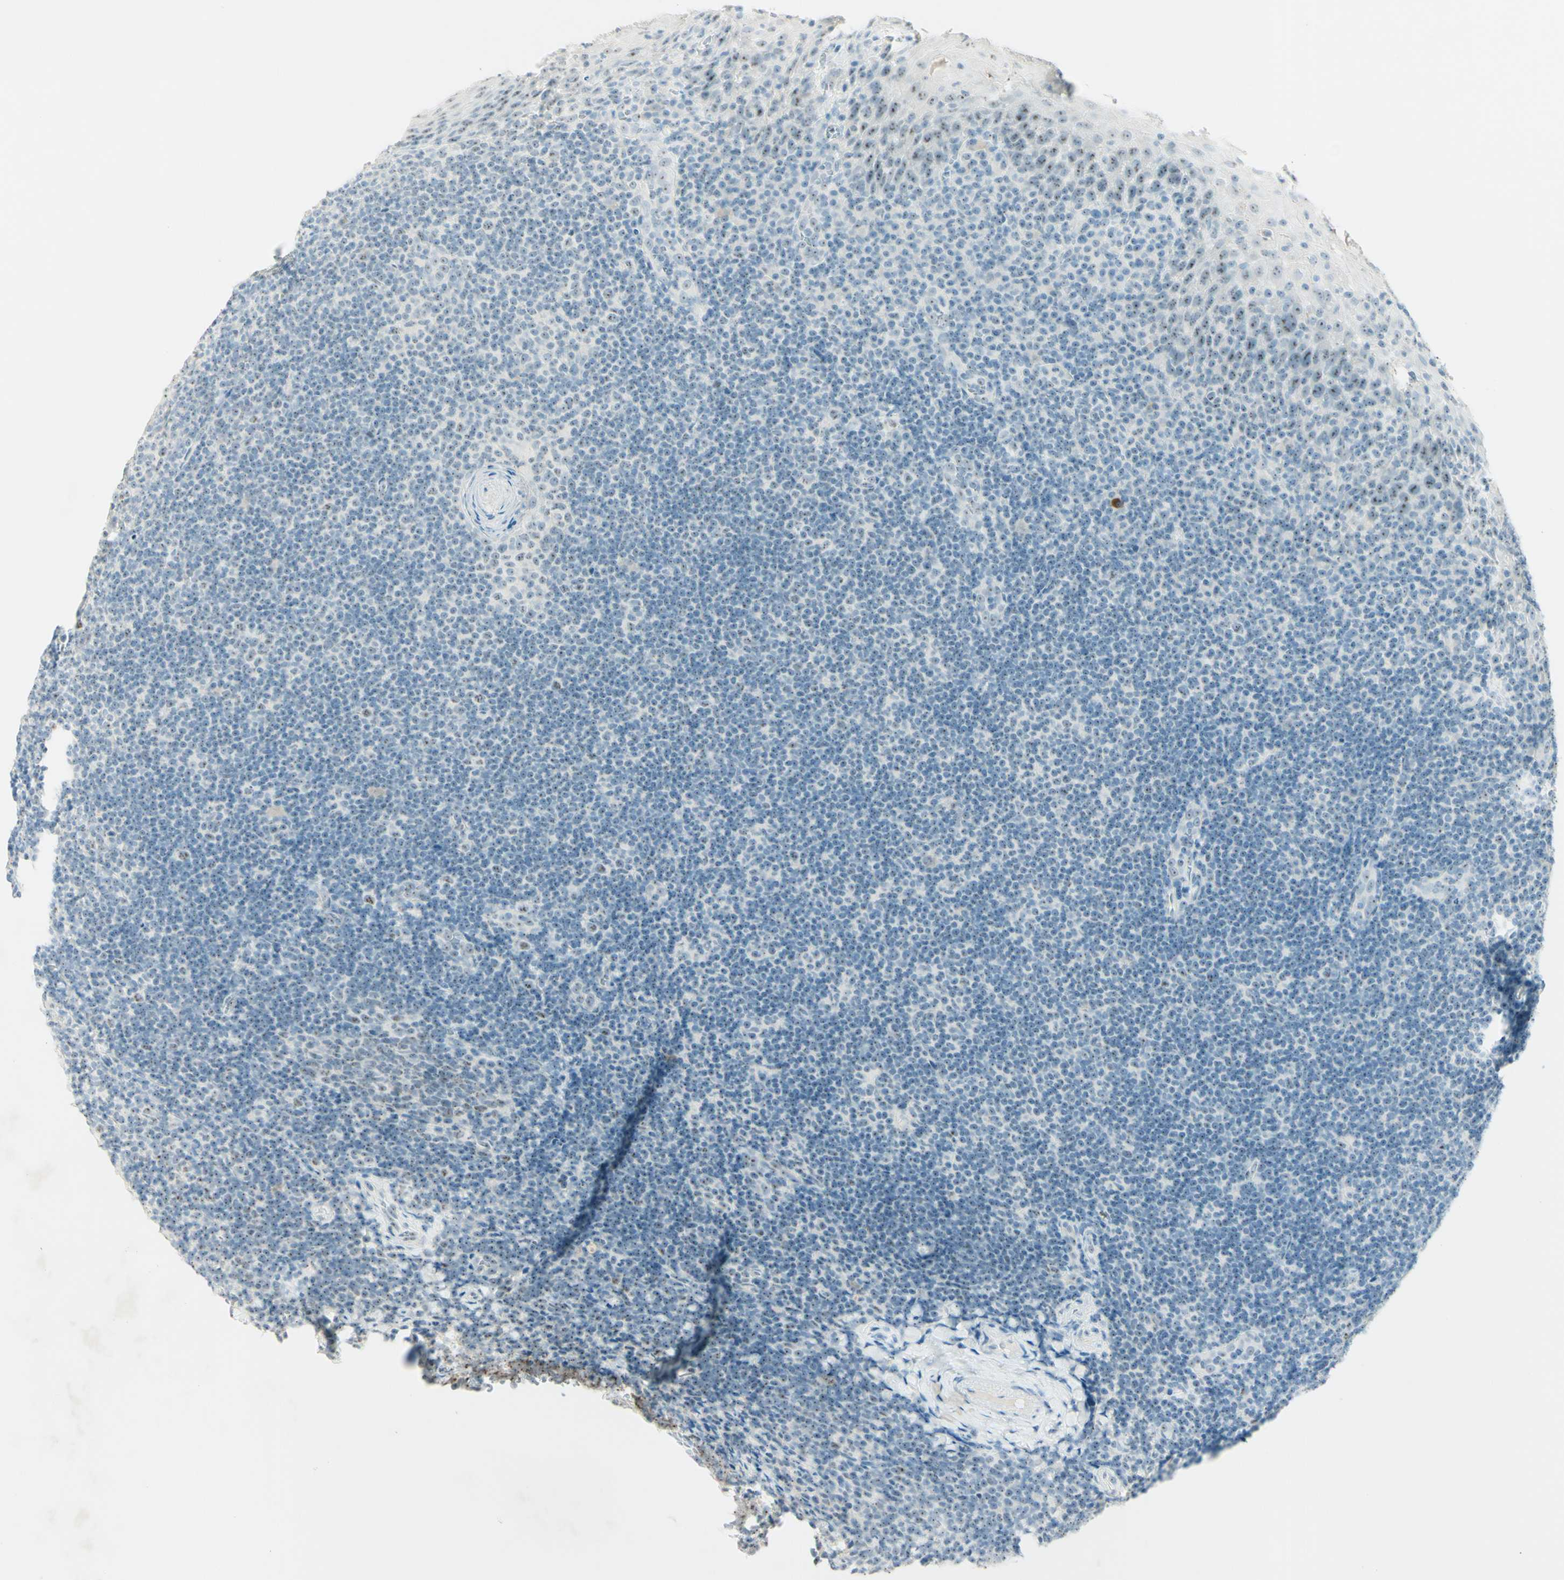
{"staining": {"intensity": "negative", "quantity": "none", "location": "none"}, "tissue": "tonsil", "cell_type": "Germinal center cells", "image_type": "normal", "snomed": [{"axis": "morphology", "description": "Normal tissue, NOS"}, {"axis": "topography", "description": "Tonsil"}], "caption": "A micrograph of human tonsil is negative for staining in germinal center cells. (DAB immunohistochemistry, high magnification).", "gene": "FMR1NB", "patient": {"sex": "male", "age": 37}}